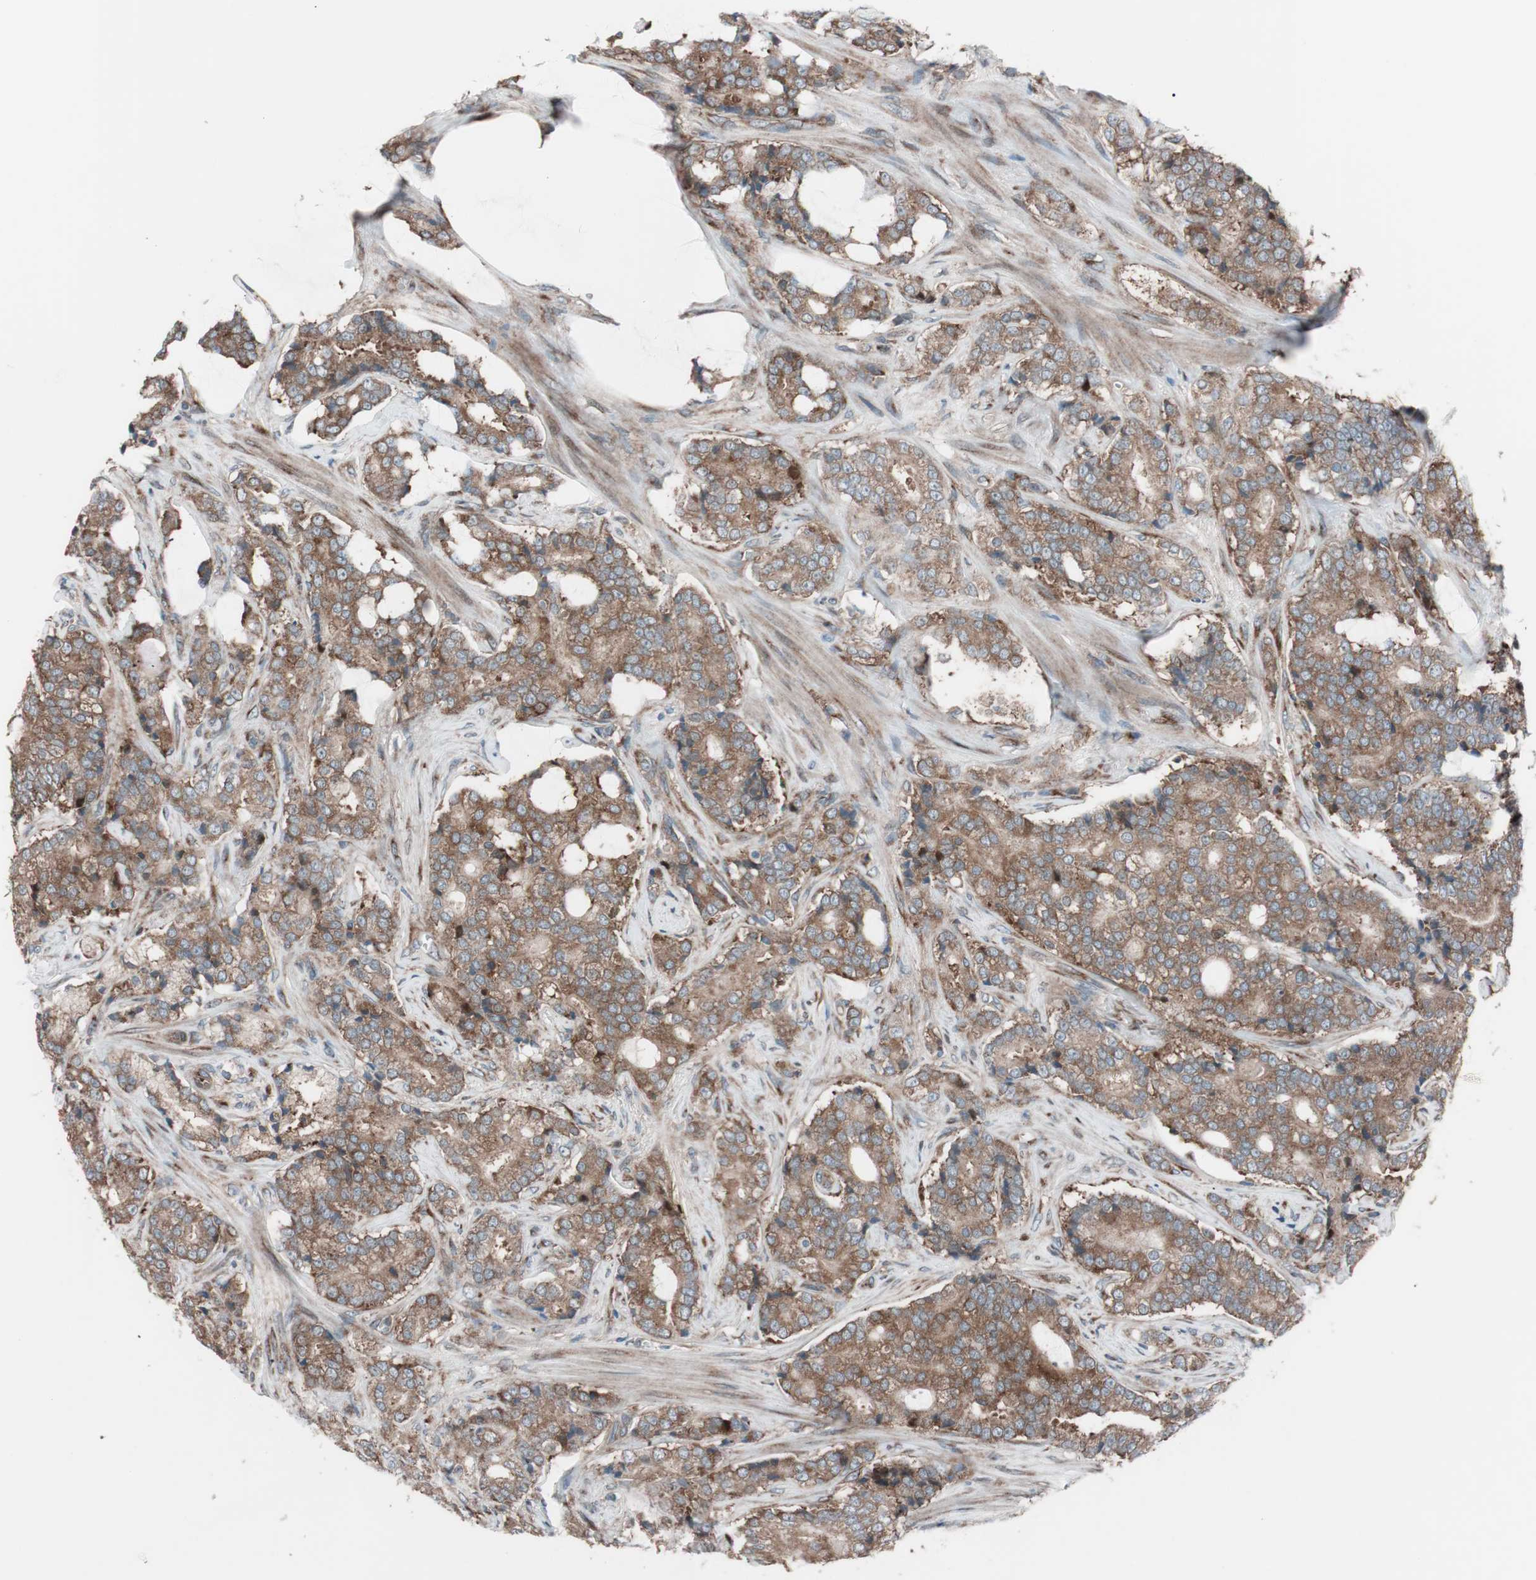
{"staining": {"intensity": "moderate", "quantity": ">75%", "location": "cytoplasmic/membranous"}, "tissue": "prostate cancer", "cell_type": "Tumor cells", "image_type": "cancer", "snomed": [{"axis": "morphology", "description": "Adenocarcinoma, Low grade"}, {"axis": "topography", "description": "Prostate"}], "caption": "Immunohistochemistry (IHC) (DAB) staining of adenocarcinoma (low-grade) (prostate) reveals moderate cytoplasmic/membranous protein positivity in approximately >75% of tumor cells. The staining is performed using DAB (3,3'-diaminobenzidine) brown chromogen to label protein expression. The nuclei are counter-stained blue using hematoxylin.", "gene": "SEC31A", "patient": {"sex": "male", "age": 58}}